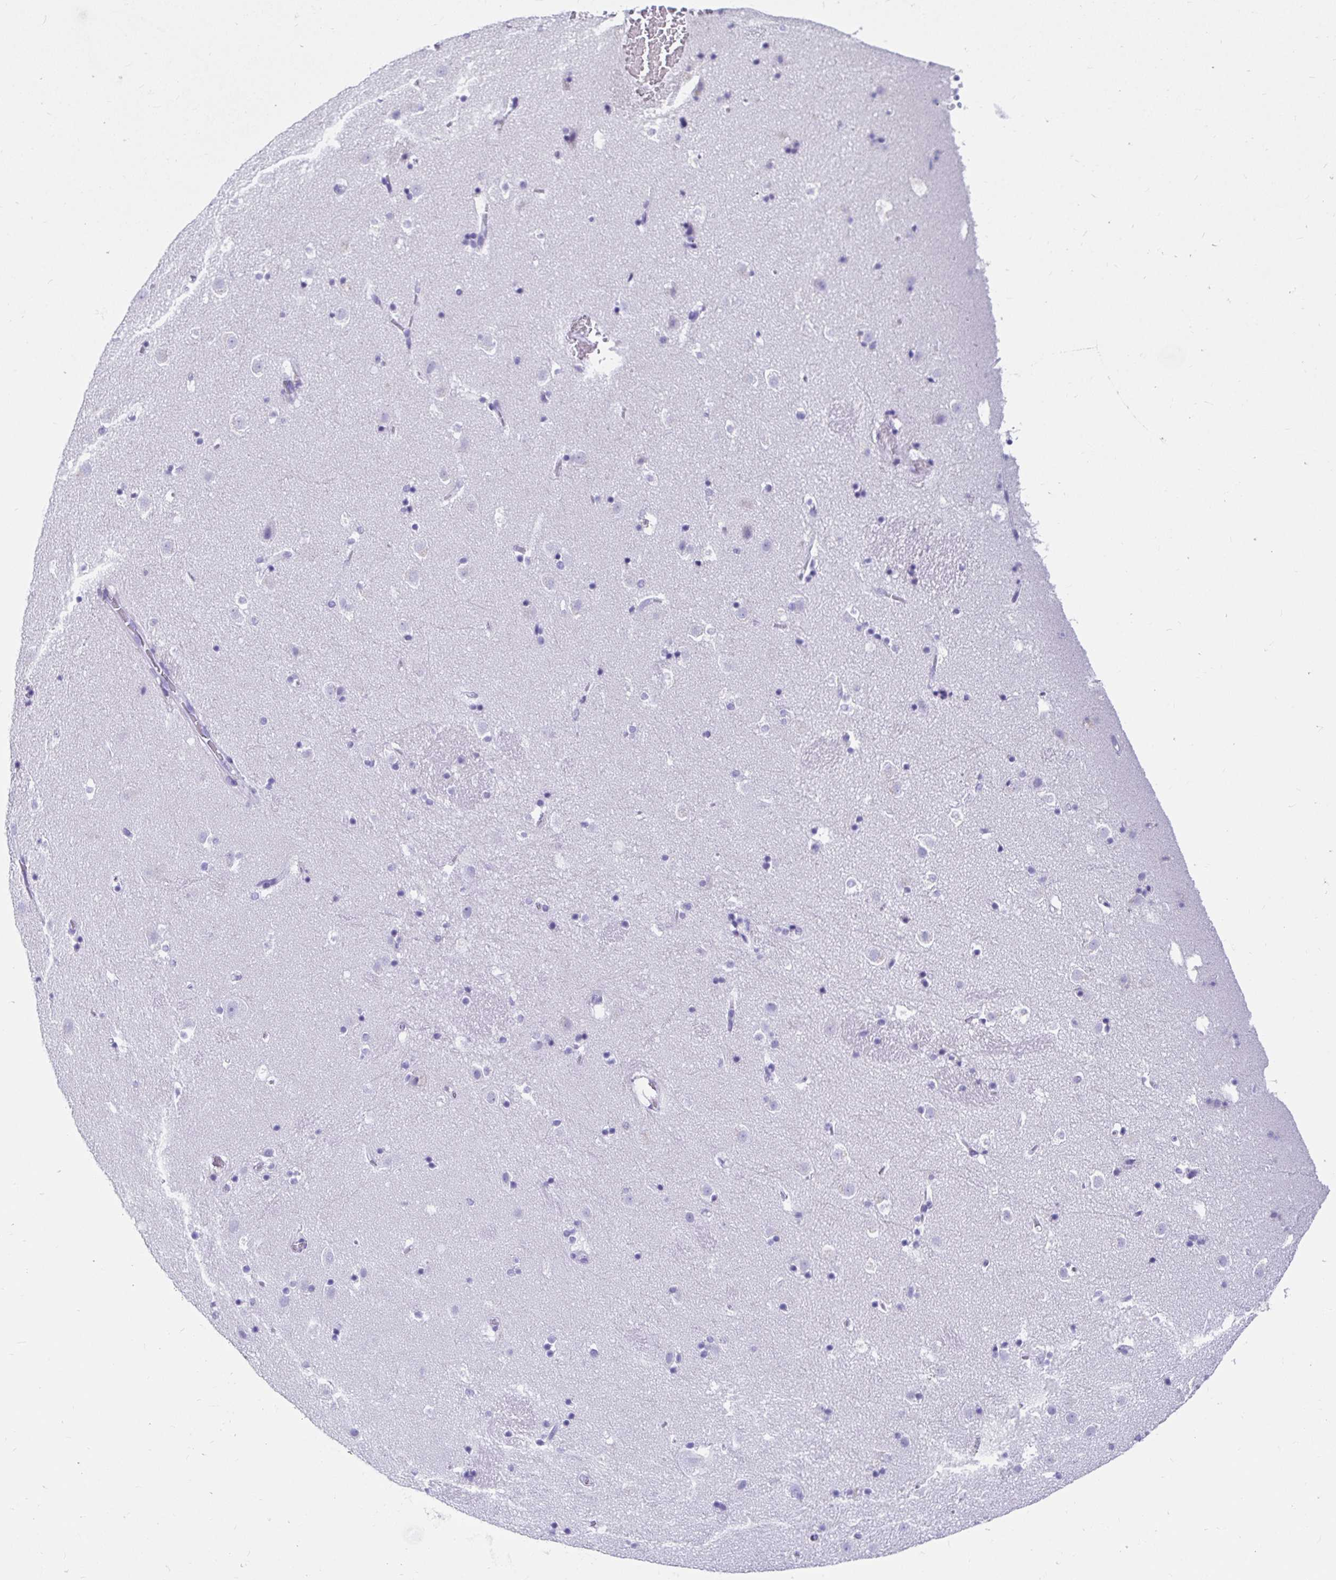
{"staining": {"intensity": "negative", "quantity": "none", "location": "none"}, "tissue": "caudate", "cell_type": "Glial cells", "image_type": "normal", "snomed": [{"axis": "morphology", "description": "Normal tissue, NOS"}, {"axis": "topography", "description": "Lateral ventricle wall"}], "caption": "A photomicrograph of caudate stained for a protein exhibits no brown staining in glial cells. The staining is performed using DAB brown chromogen with nuclei counter-stained in using hematoxylin.", "gene": "ZPBP2", "patient": {"sex": "male", "age": 37}}